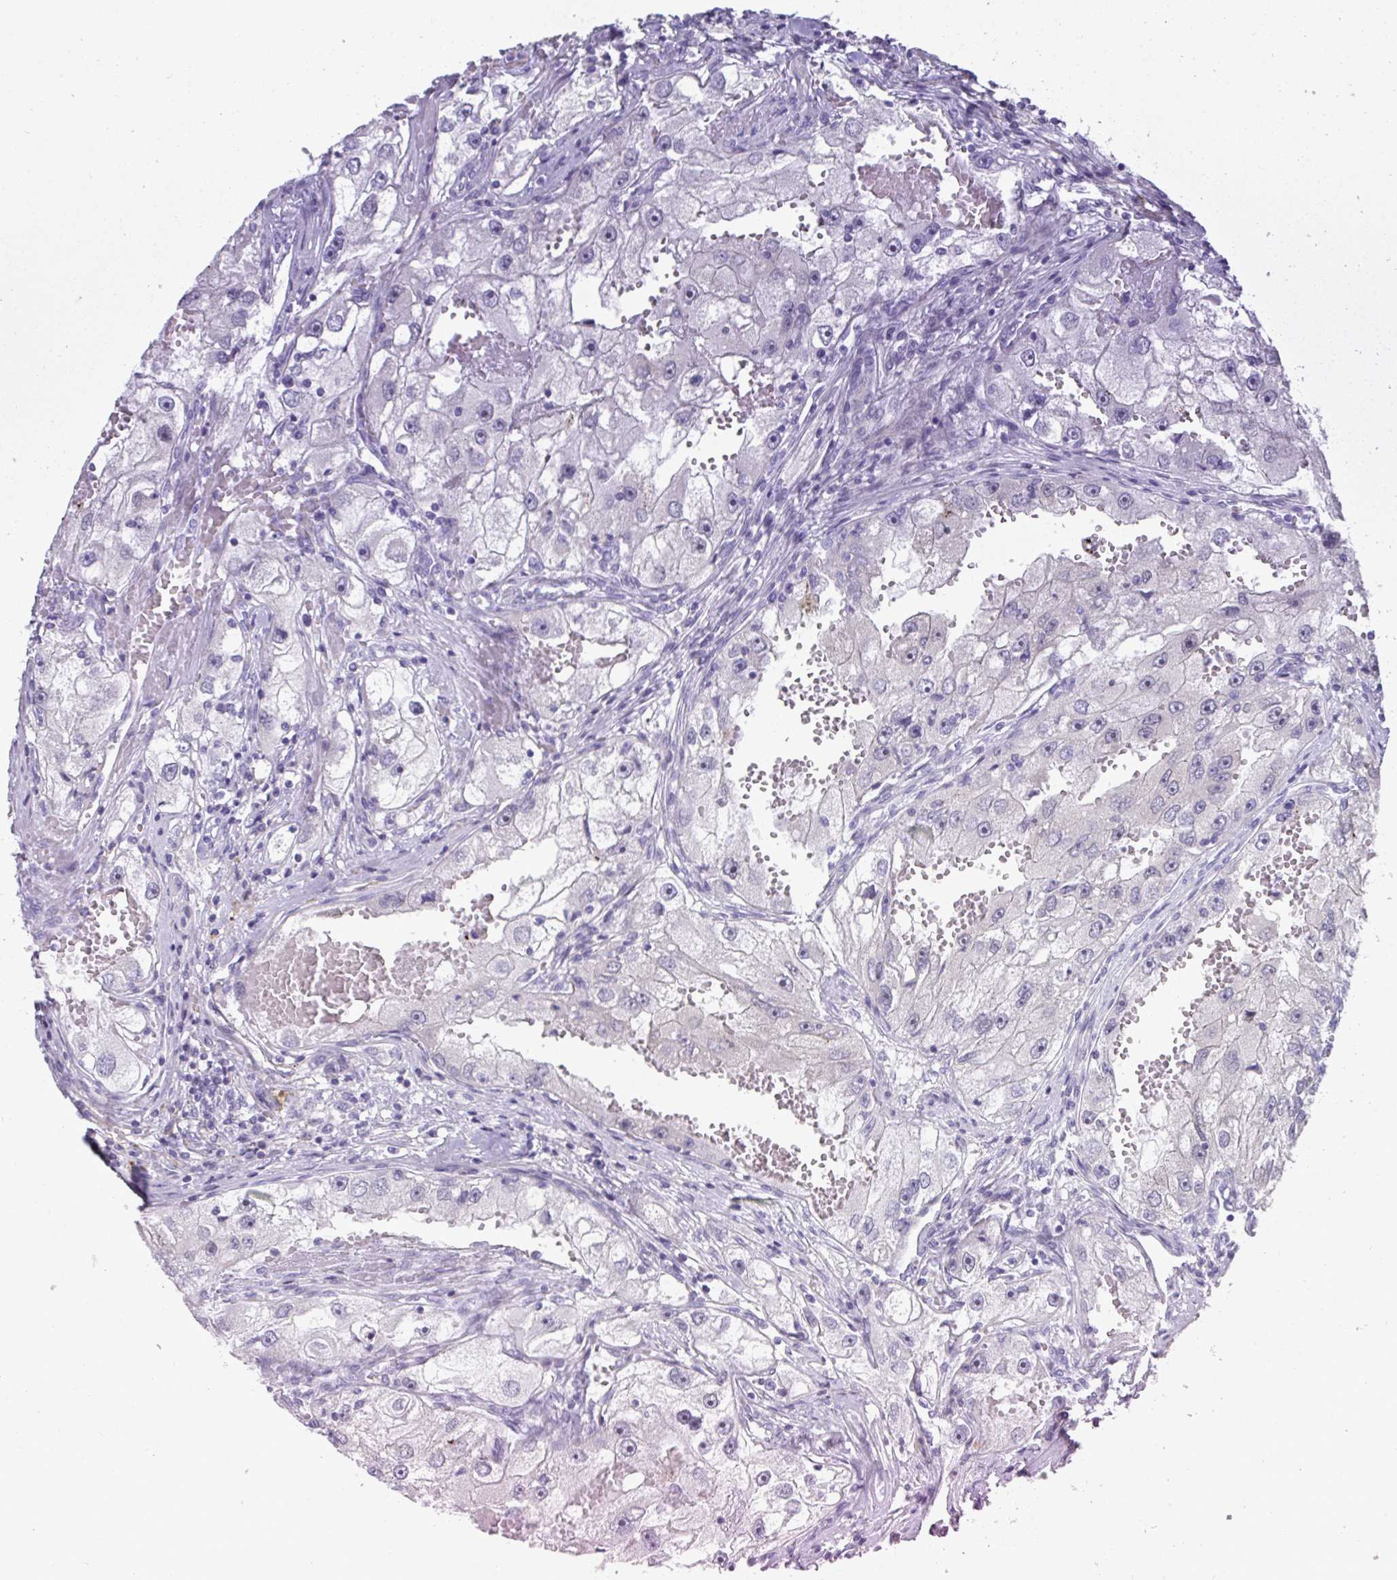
{"staining": {"intensity": "negative", "quantity": "none", "location": "none"}, "tissue": "renal cancer", "cell_type": "Tumor cells", "image_type": "cancer", "snomed": [{"axis": "morphology", "description": "Adenocarcinoma, NOS"}, {"axis": "topography", "description": "Kidney"}], "caption": "DAB immunohistochemical staining of human renal cancer (adenocarcinoma) displays no significant positivity in tumor cells. (DAB (3,3'-diaminobenzidine) IHC, high magnification).", "gene": "A1CF", "patient": {"sex": "male", "age": 63}}